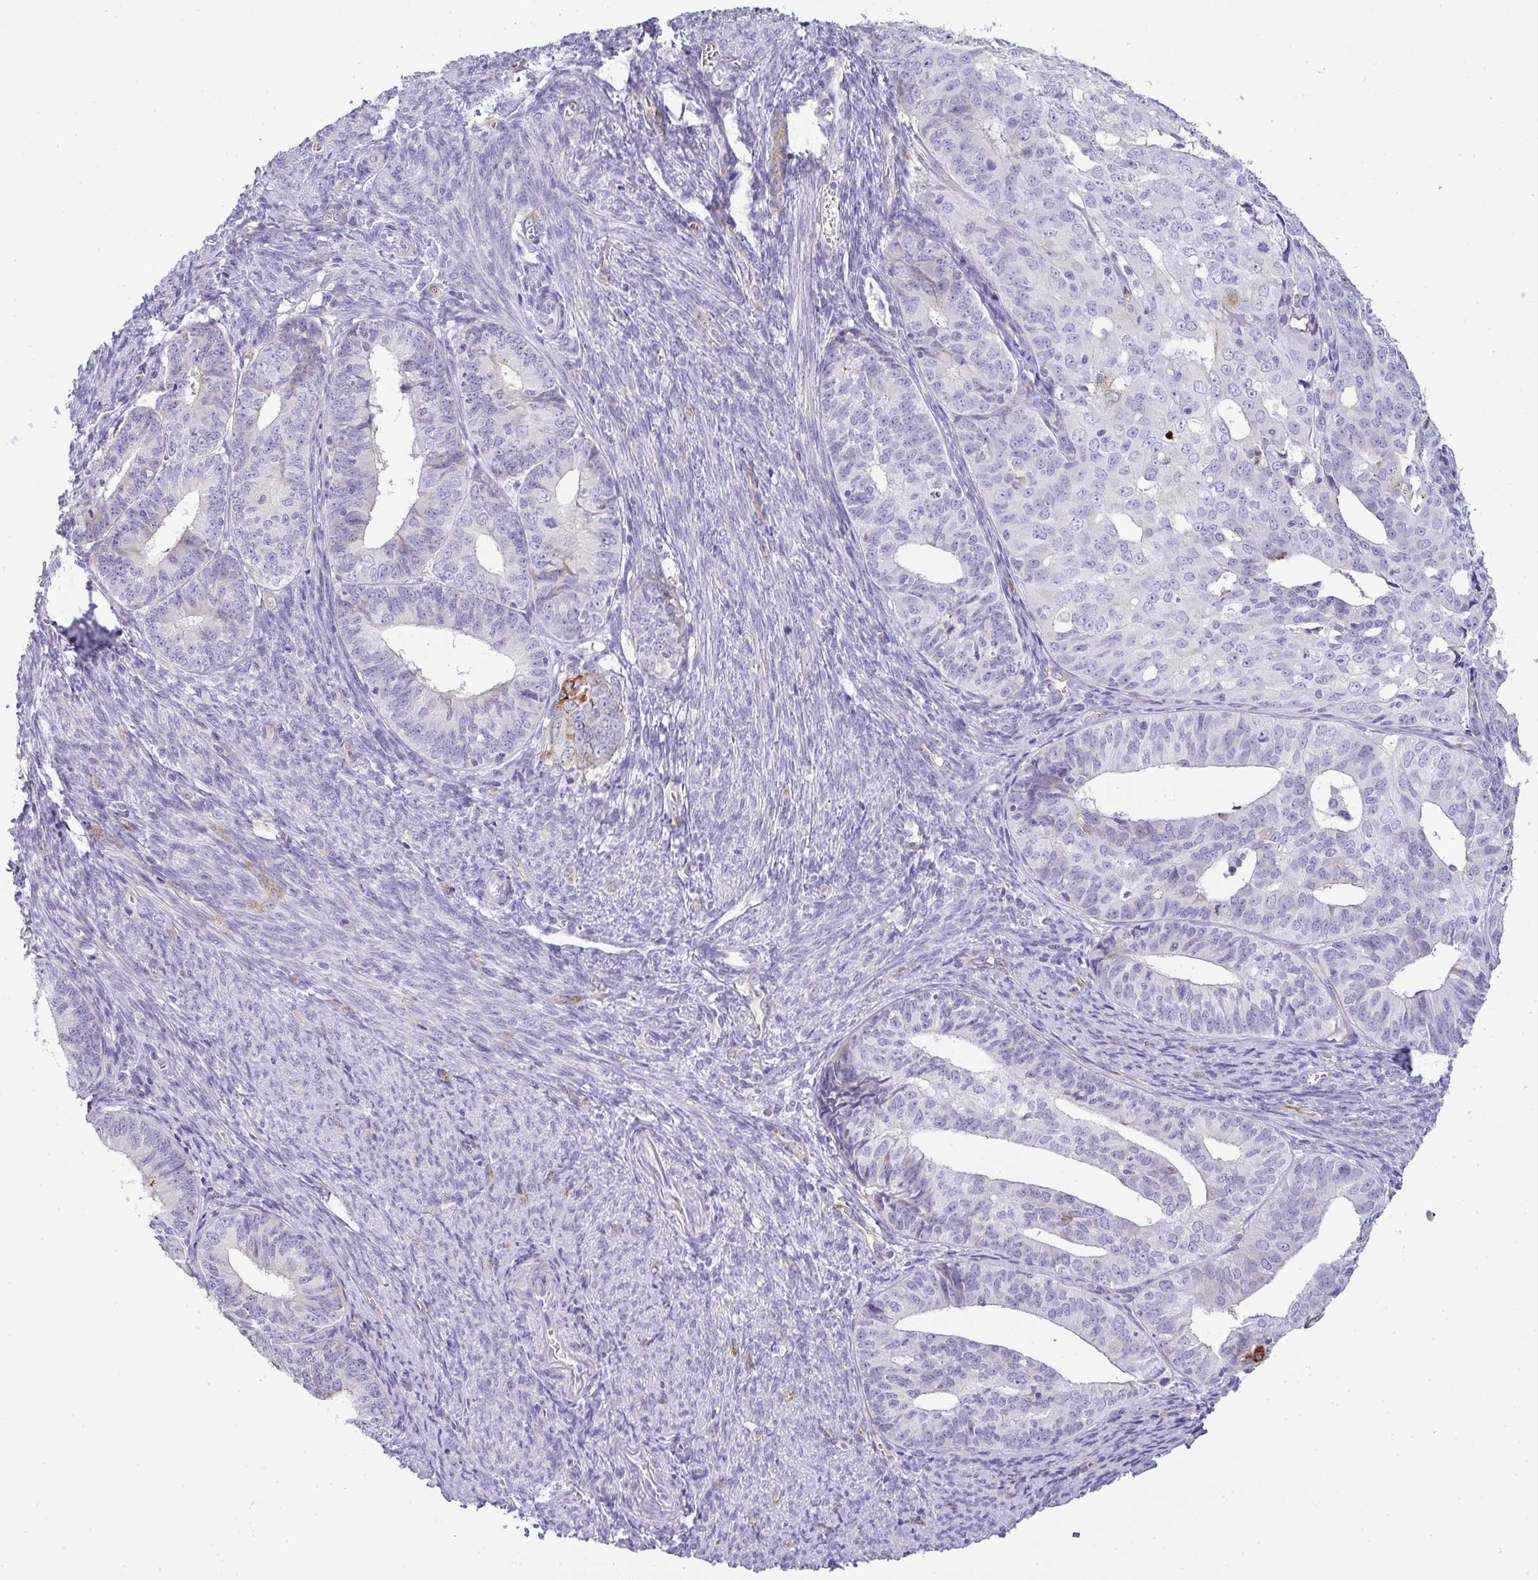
{"staining": {"intensity": "moderate", "quantity": "<25%", "location": "cytoplasmic/membranous"}, "tissue": "endometrial cancer", "cell_type": "Tumor cells", "image_type": "cancer", "snomed": [{"axis": "morphology", "description": "Adenocarcinoma, NOS"}, {"axis": "topography", "description": "Endometrium"}], "caption": "This image demonstrates adenocarcinoma (endometrial) stained with immunohistochemistry (IHC) to label a protein in brown. The cytoplasmic/membranous of tumor cells show moderate positivity for the protein. Nuclei are counter-stained blue.", "gene": "LIPE", "patient": {"sex": "female", "age": 56}}